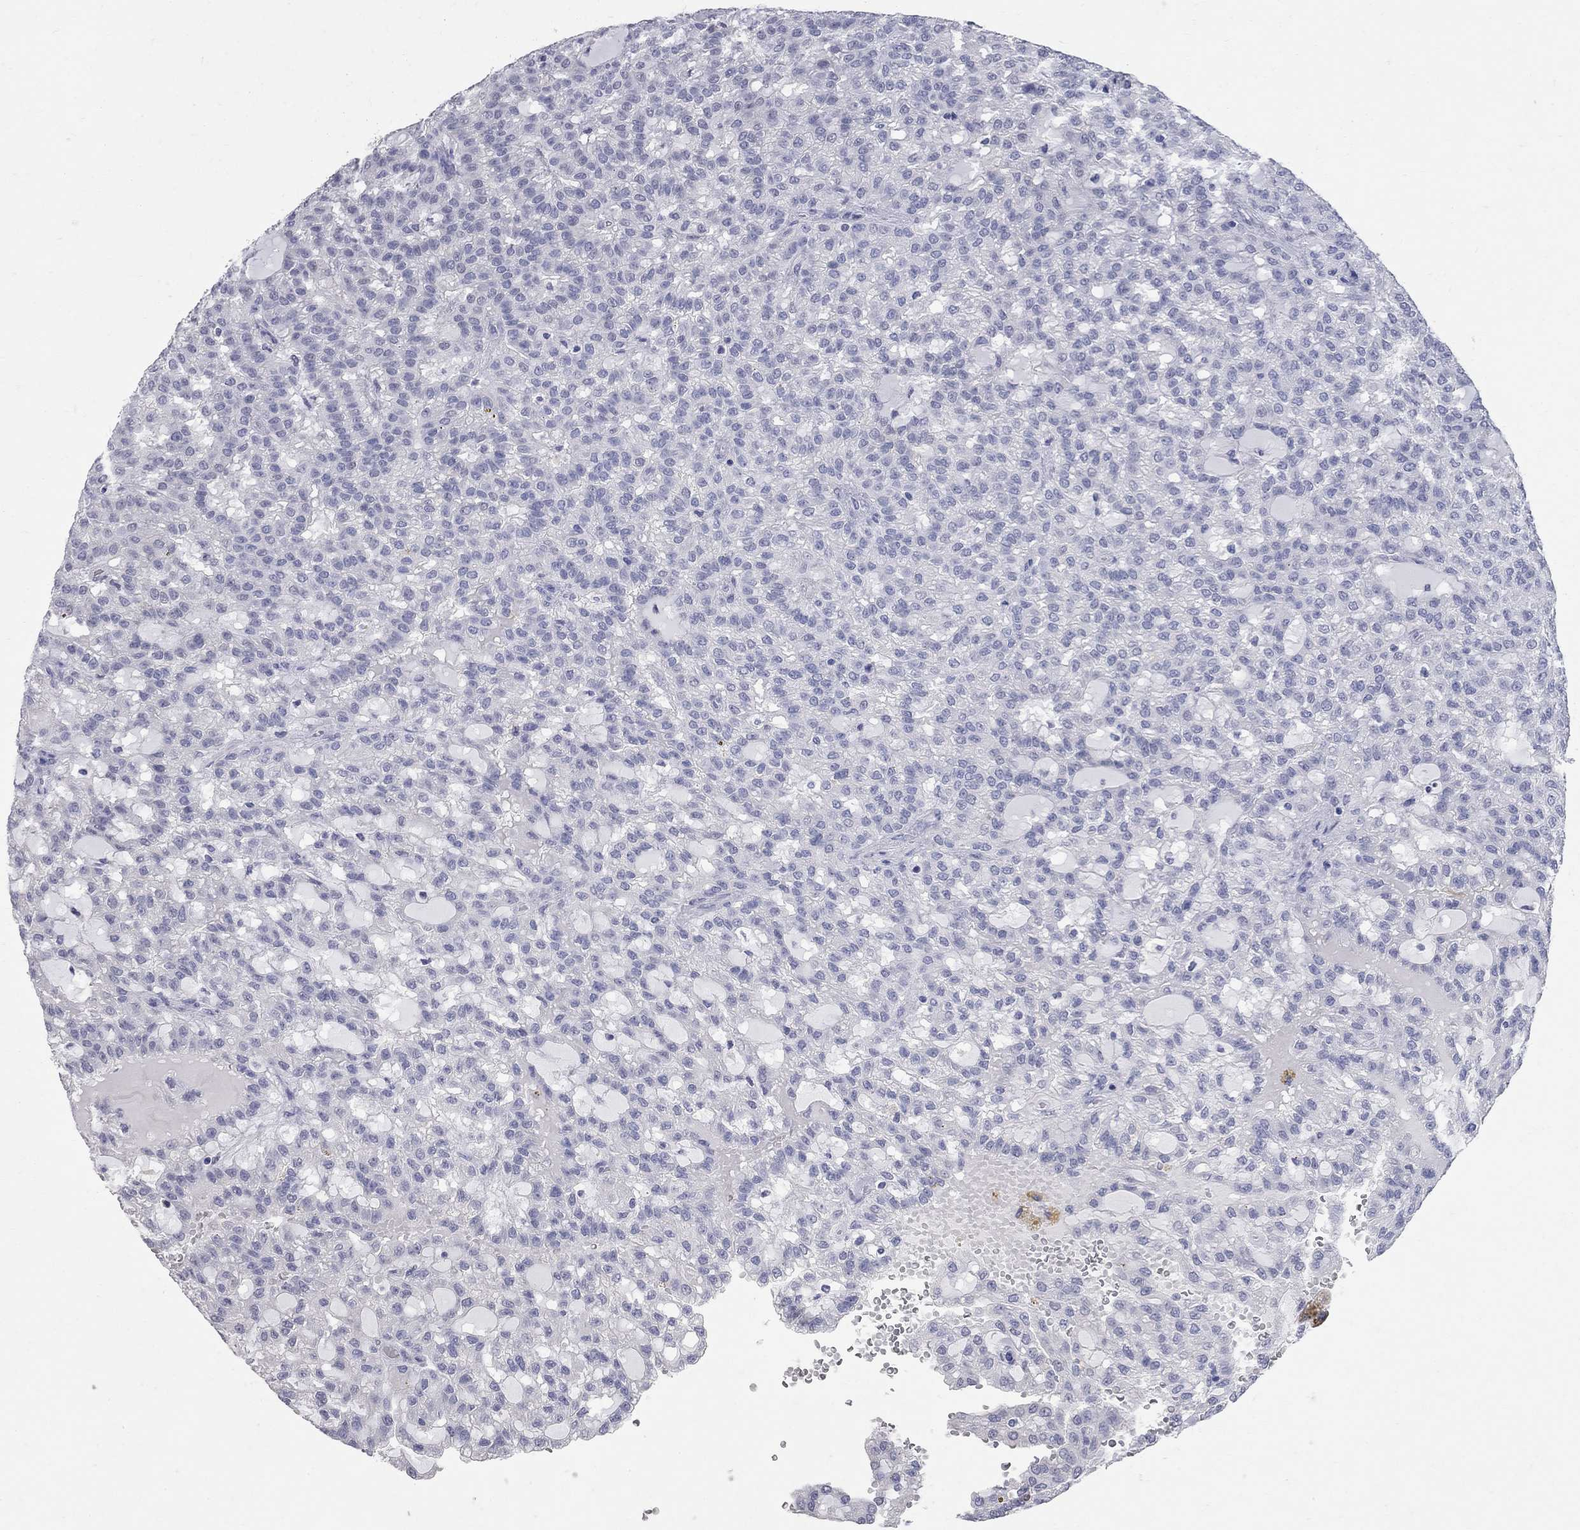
{"staining": {"intensity": "negative", "quantity": "none", "location": "none"}, "tissue": "renal cancer", "cell_type": "Tumor cells", "image_type": "cancer", "snomed": [{"axis": "morphology", "description": "Adenocarcinoma, NOS"}, {"axis": "topography", "description": "Kidney"}], "caption": "High magnification brightfield microscopy of renal adenocarcinoma stained with DAB (3,3'-diaminobenzidine) (brown) and counterstained with hematoxylin (blue): tumor cells show no significant staining.", "gene": "BPIFB1", "patient": {"sex": "male", "age": 63}}